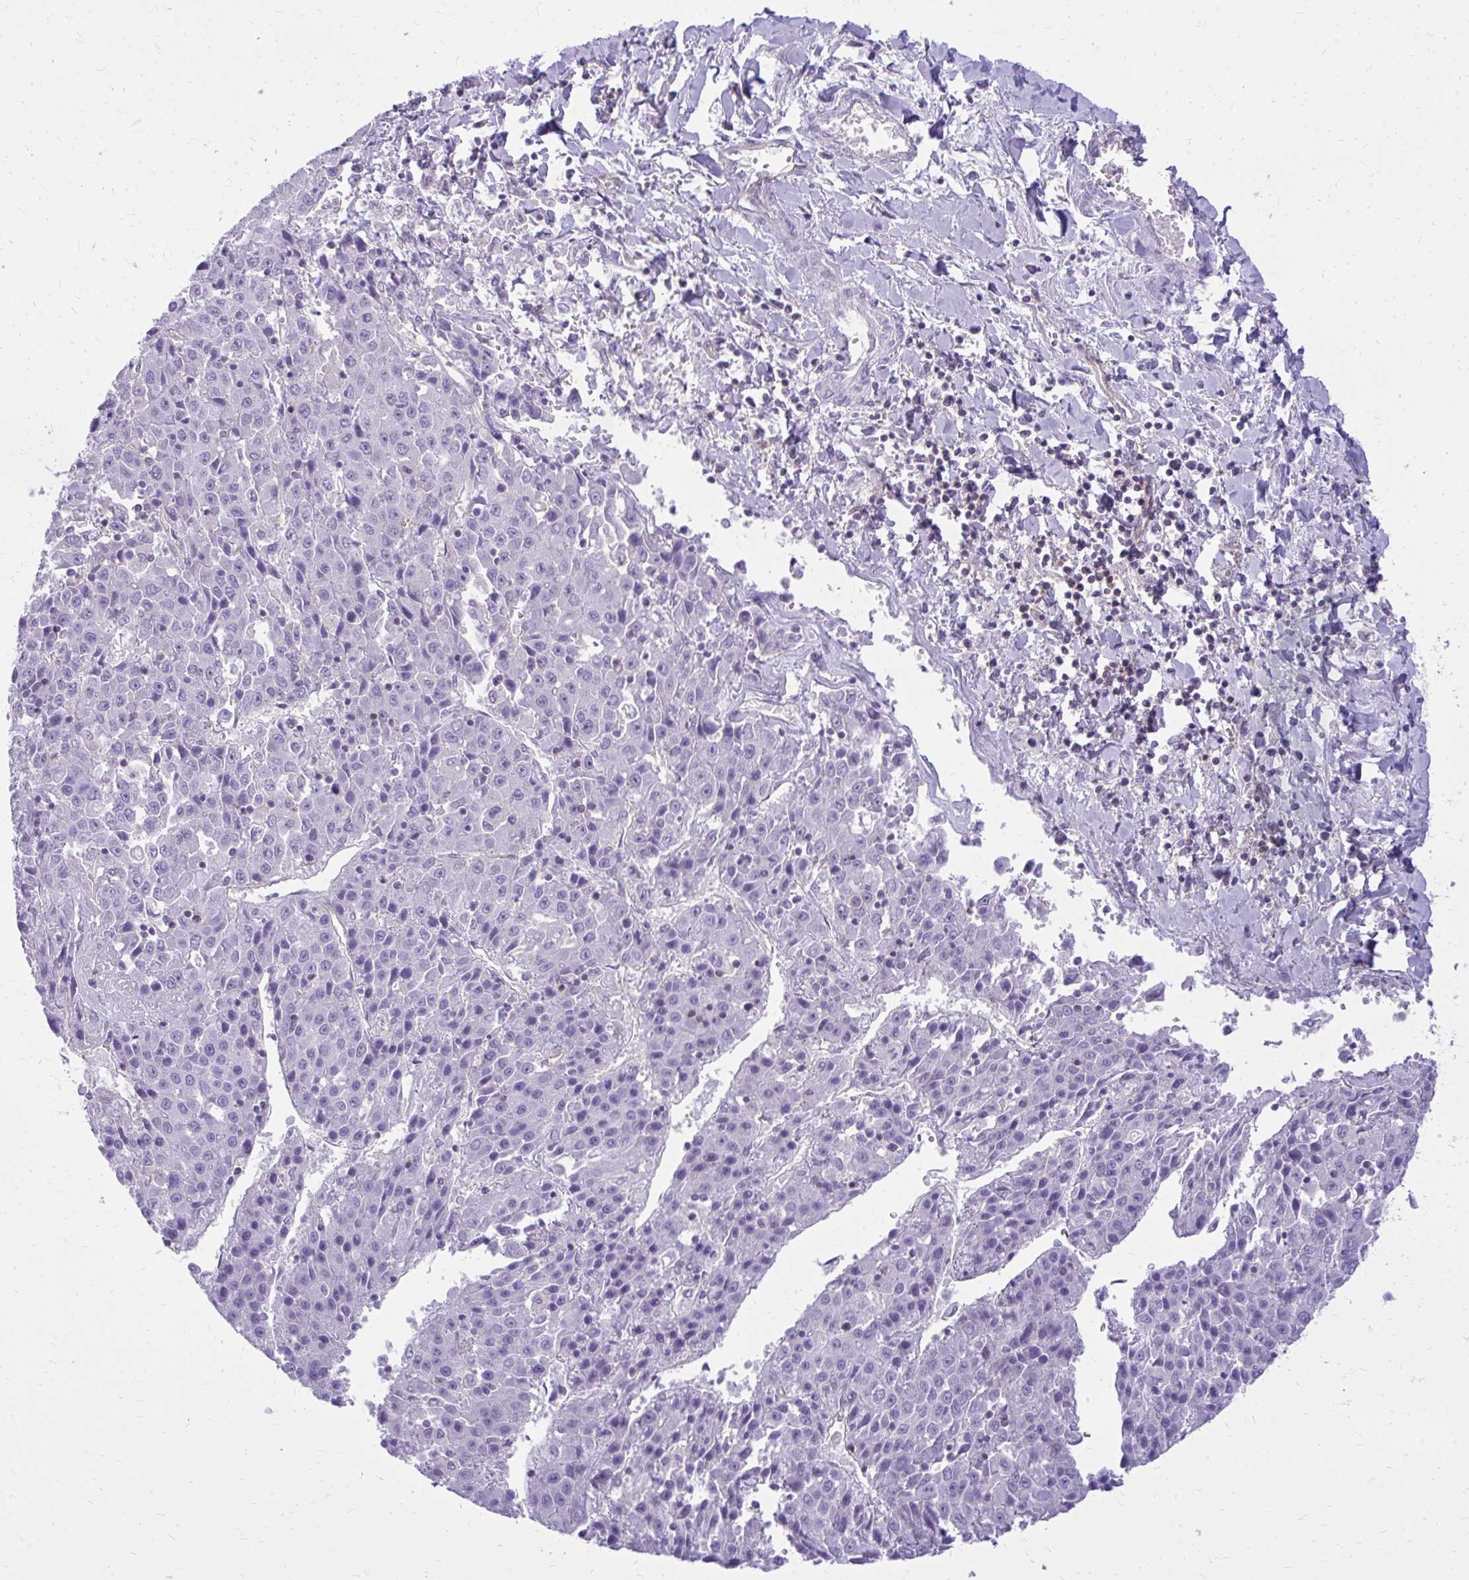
{"staining": {"intensity": "negative", "quantity": "none", "location": "none"}, "tissue": "liver cancer", "cell_type": "Tumor cells", "image_type": "cancer", "snomed": [{"axis": "morphology", "description": "Carcinoma, Hepatocellular, NOS"}, {"axis": "topography", "description": "Liver"}], "caption": "This is an IHC micrograph of liver cancer. There is no positivity in tumor cells.", "gene": "GPRIN3", "patient": {"sex": "female", "age": 53}}